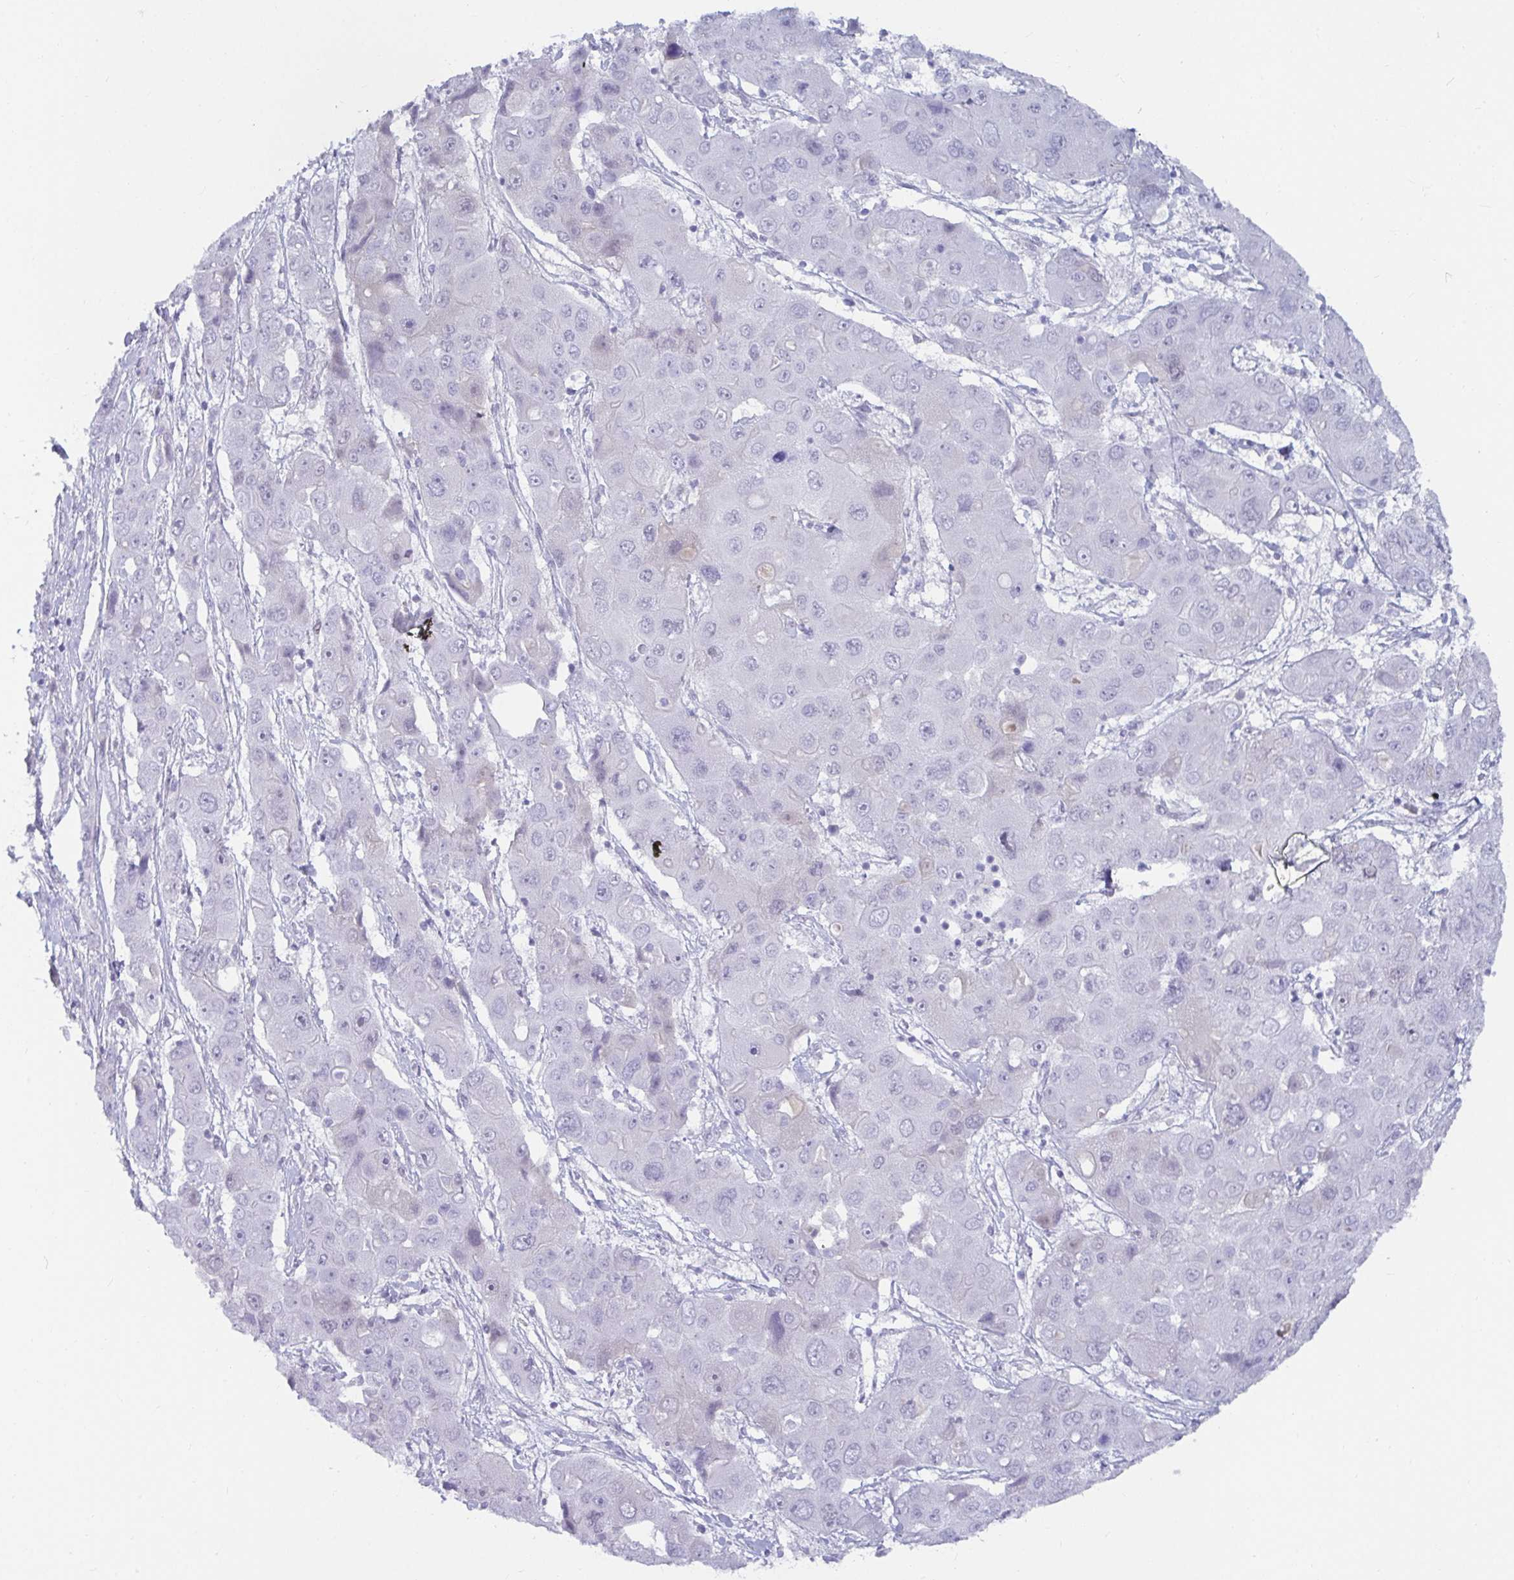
{"staining": {"intensity": "negative", "quantity": "none", "location": "none"}, "tissue": "liver cancer", "cell_type": "Tumor cells", "image_type": "cancer", "snomed": [{"axis": "morphology", "description": "Cholangiocarcinoma"}, {"axis": "topography", "description": "Liver"}], "caption": "Immunohistochemistry photomicrograph of human liver cholangiocarcinoma stained for a protein (brown), which shows no staining in tumor cells. Nuclei are stained in blue.", "gene": "NPY", "patient": {"sex": "male", "age": 67}}